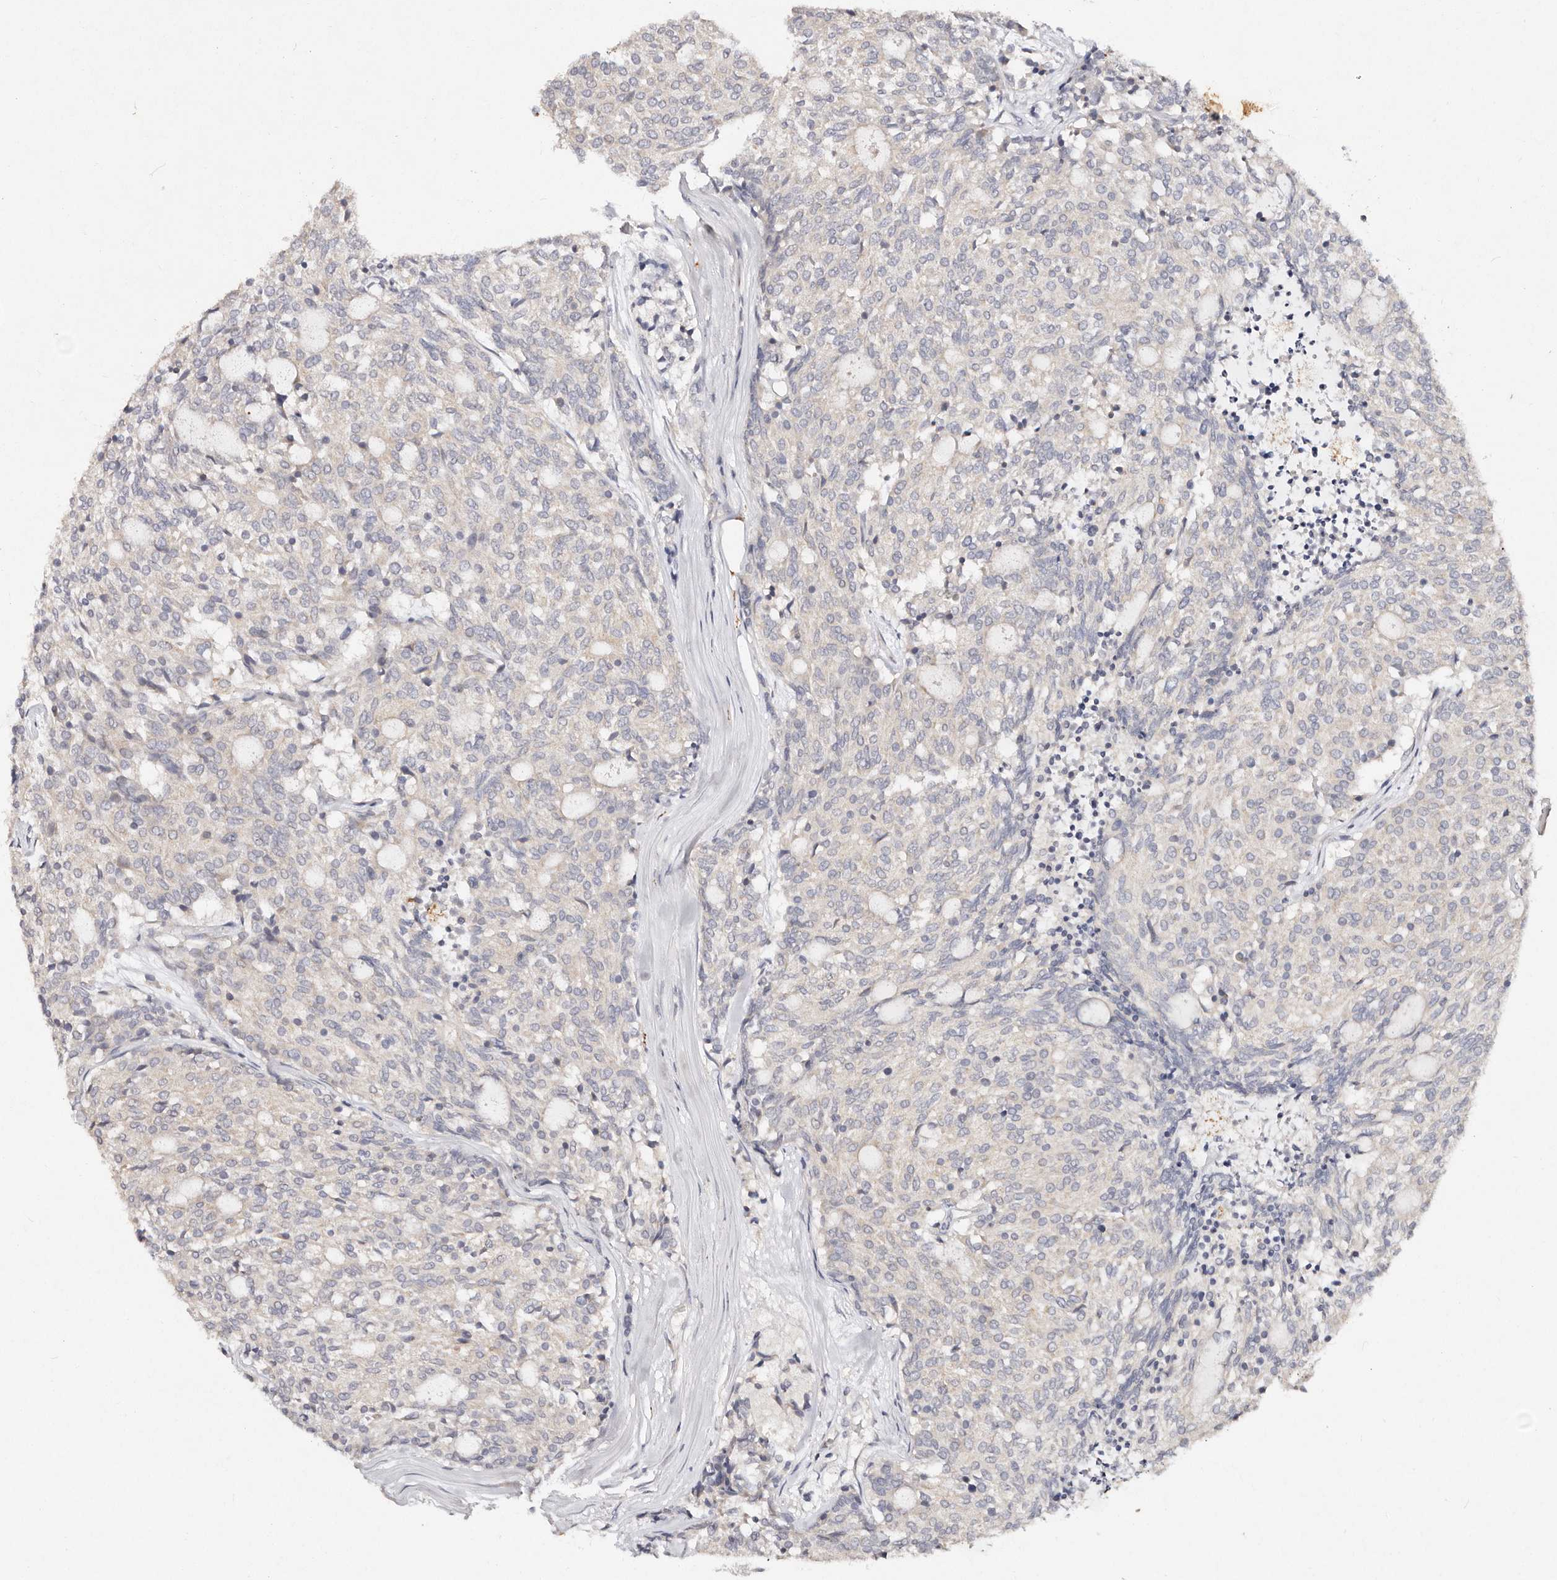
{"staining": {"intensity": "negative", "quantity": "none", "location": "none"}, "tissue": "carcinoid", "cell_type": "Tumor cells", "image_type": "cancer", "snomed": [{"axis": "morphology", "description": "Carcinoid, malignant, NOS"}, {"axis": "topography", "description": "Pancreas"}], "caption": "Immunohistochemistry of human carcinoid displays no positivity in tumor cells.", "gene": "VIPAS39", "patient": {"sex": "female", "age": 54}}